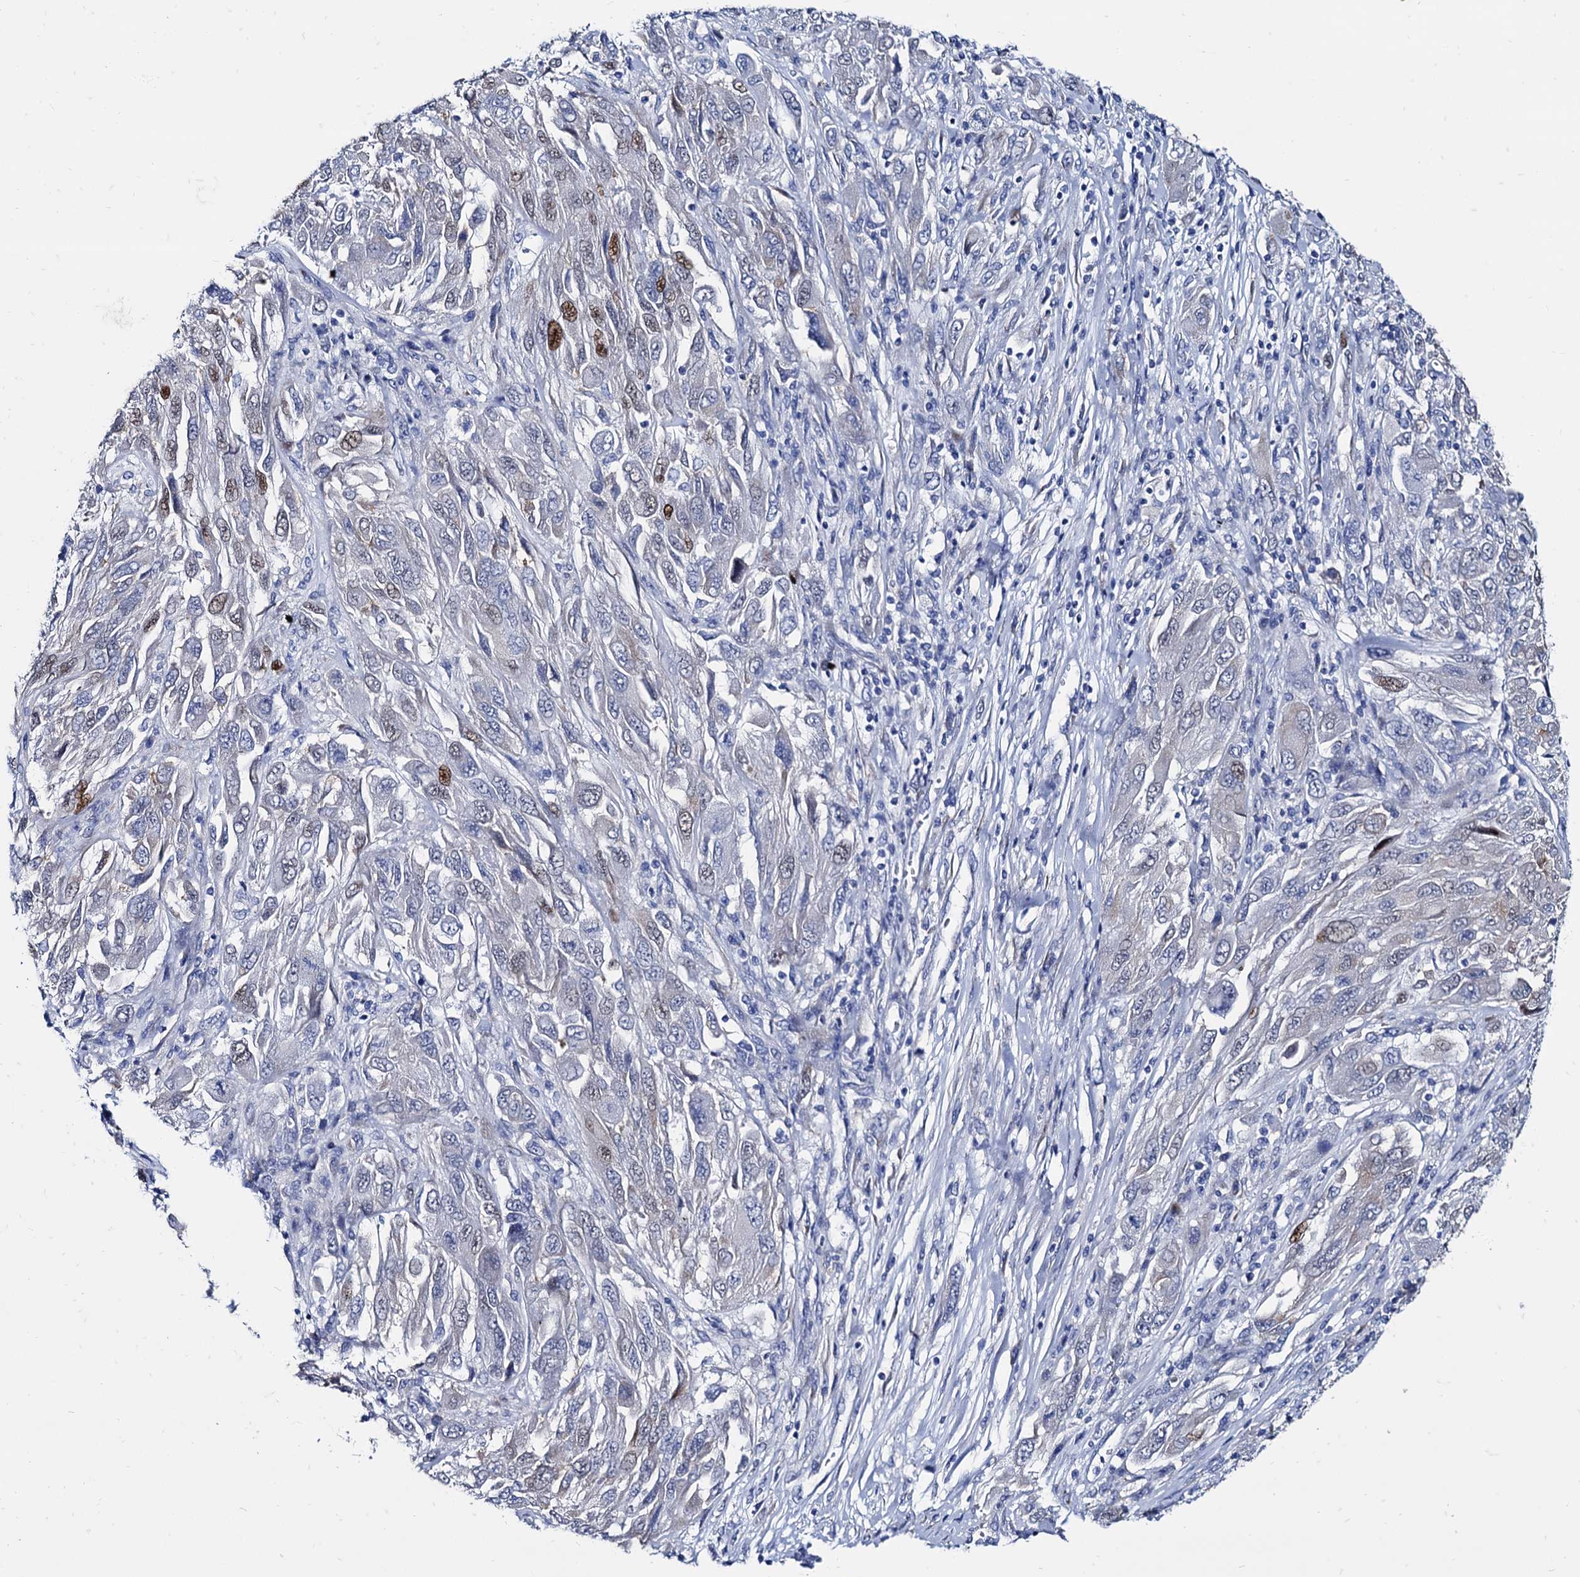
{"staining": {"intensity": "moderate", "quantity": "<25%", "location": "nuclear"}, "tissue": "melanoma", "cell_type": "Tumor cells", "image_type": "cancer", "snomed": [{"axis": "morphology", "description": "Malignant melanoma, NOS"}, {"axis": "topography", "description": "Skin"}], "caption": "This is an image of immunohistochemistry (IHC) staining of malignant melanoma, which shows moderate expression in the nuclear of tumor cells.", "gene": "FOXR2", "patient": {"sex": "female", "age": 91}}